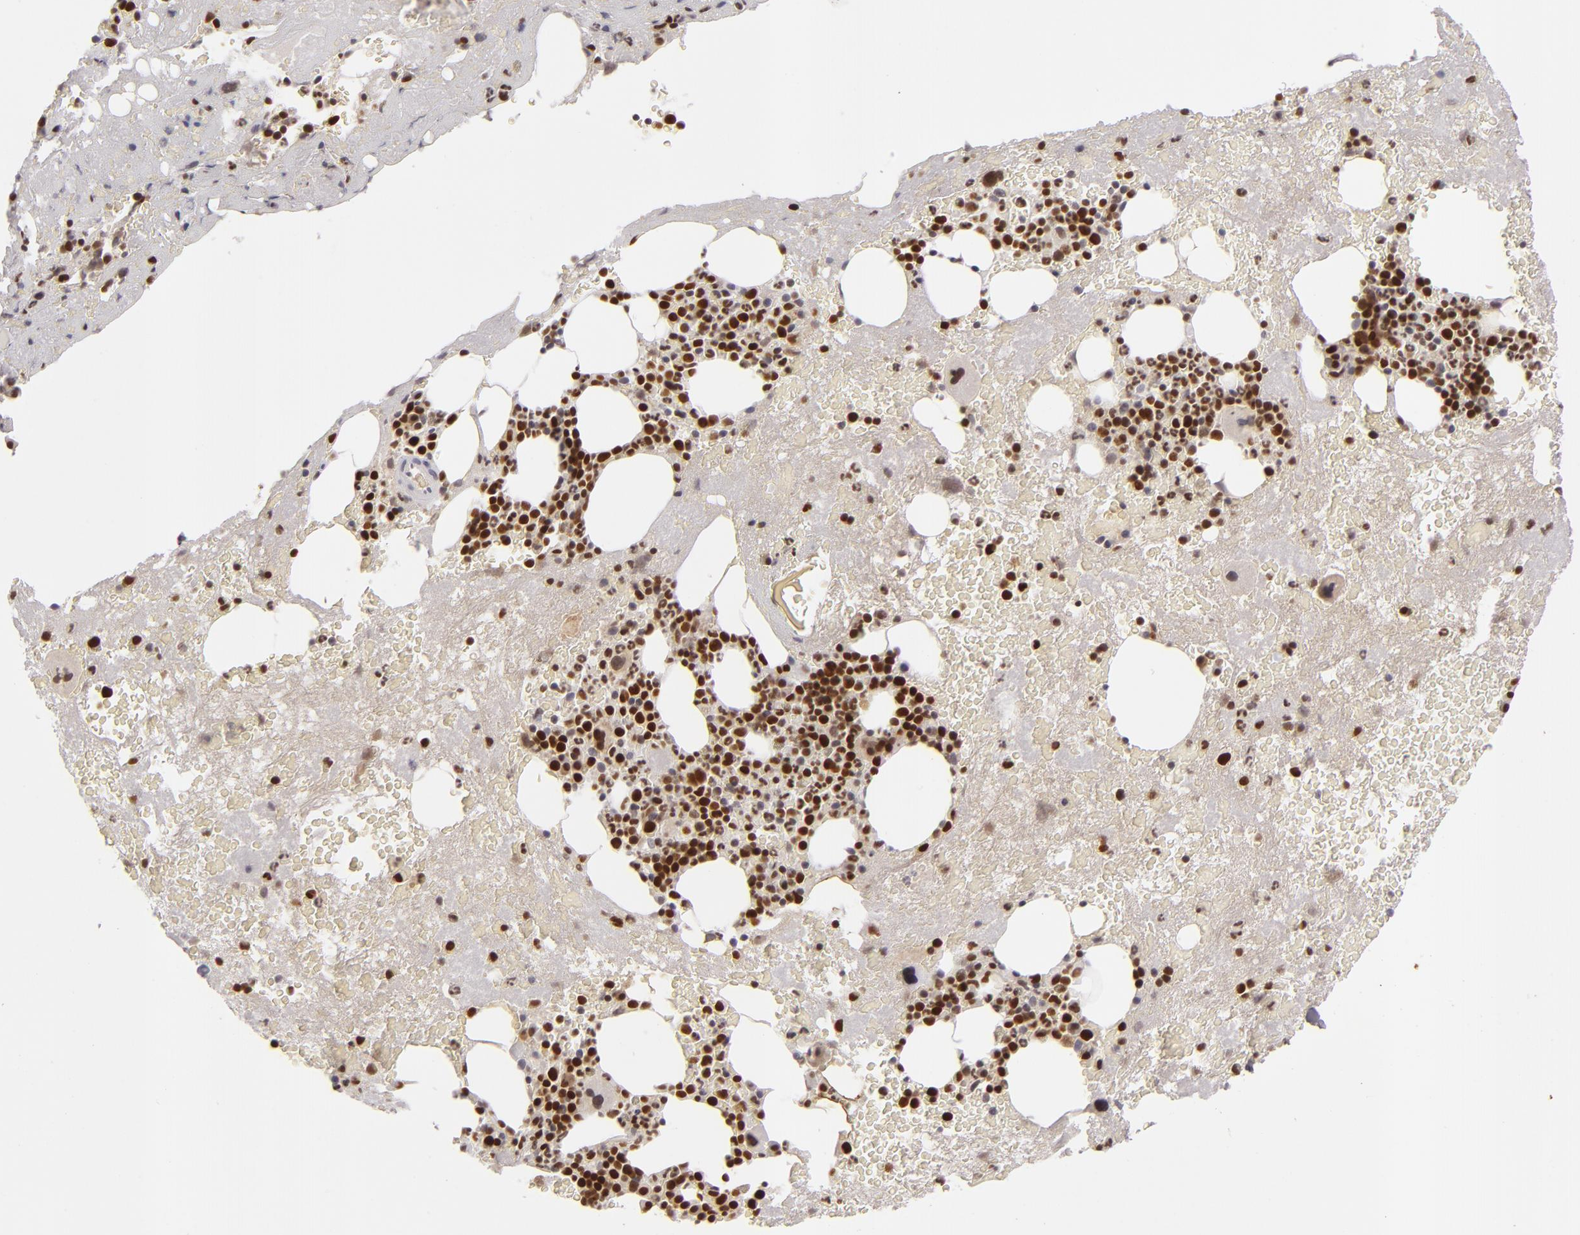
{"staining": {"intensity": "strong", "quantity": ">75%", "location": "nuclear"}, "tissue": "bone marrow", "cell_type": "Hematopoietic cells", "image_type": "normal", "snomed": [{"axis": "morphology", "description": "Normal tissue, NOS"}, {"axis": "topography", "description": "Bone marrow"}], "caption": "High-power microscopy captured an immunohistochemistry image of unremarkable bone marrow, revealing strong nuclear expression in about >75% of hematopoietic cells. The staining was performed using DAB to visualize the protein expression in brown, while the nuclei were stained in blue with hematoxylin (Magnification: 20x).", "gene": "FEN1", "patient": {"sex": "male", "age": 76}}